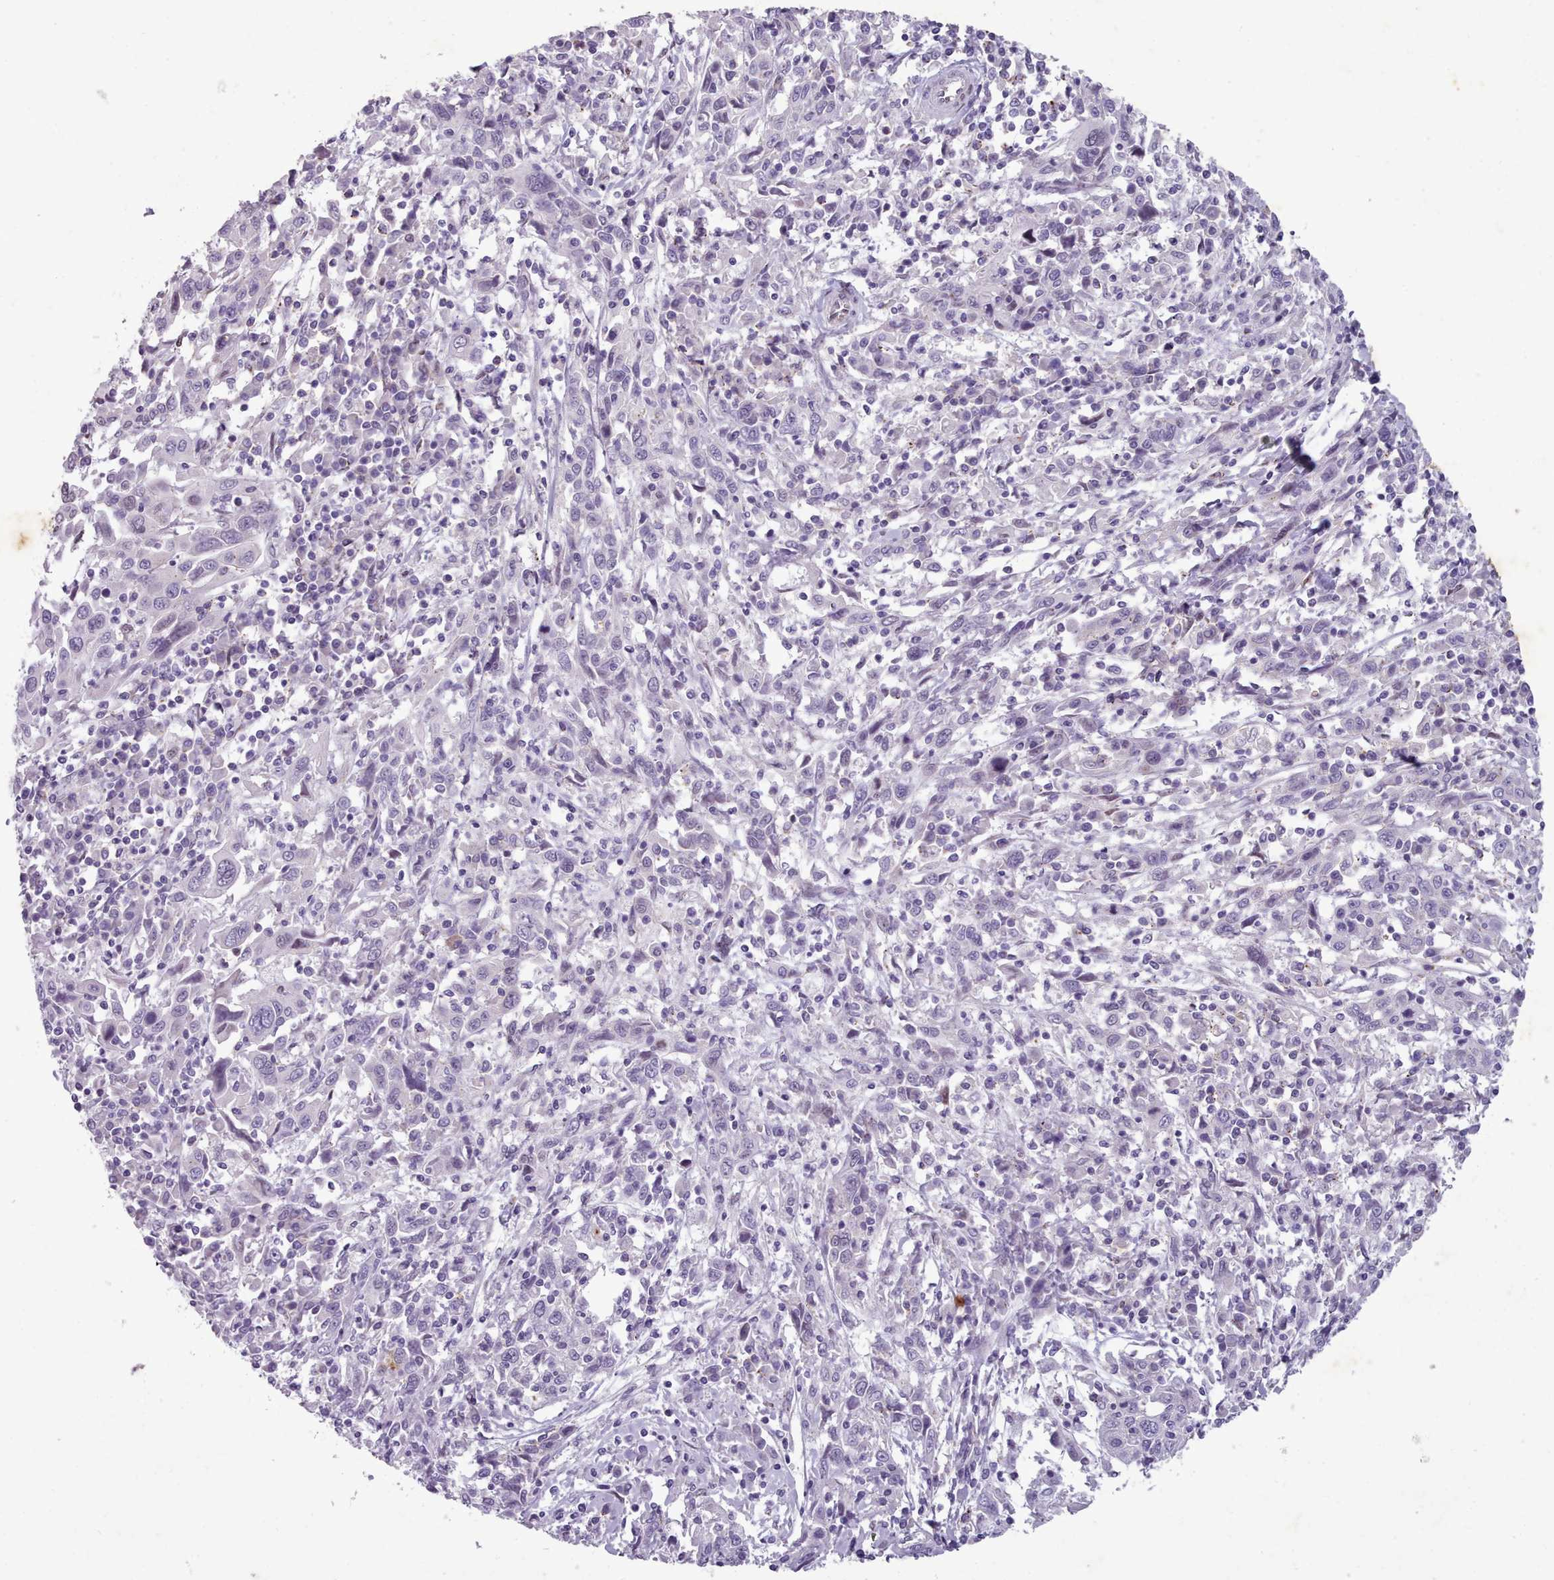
{"staining": {"intensity": "negative", "quantity": "none", "location": "none"}, "tissue": "cervical cancer", "cell_type": "Tumor cells", "image_type": "cancer", "snomed": [{"axis": "morphology", "description": "Squamous cell carcinoma, NOS"}, {"axis": "topography", "description": "Cervix"}], "caption": "Cervical cancer stained for a protein using immunohistochemistry shows no staining tumor cells.", "gene": "KCNT2", "patient": {"sex": "female", "age": 46}}